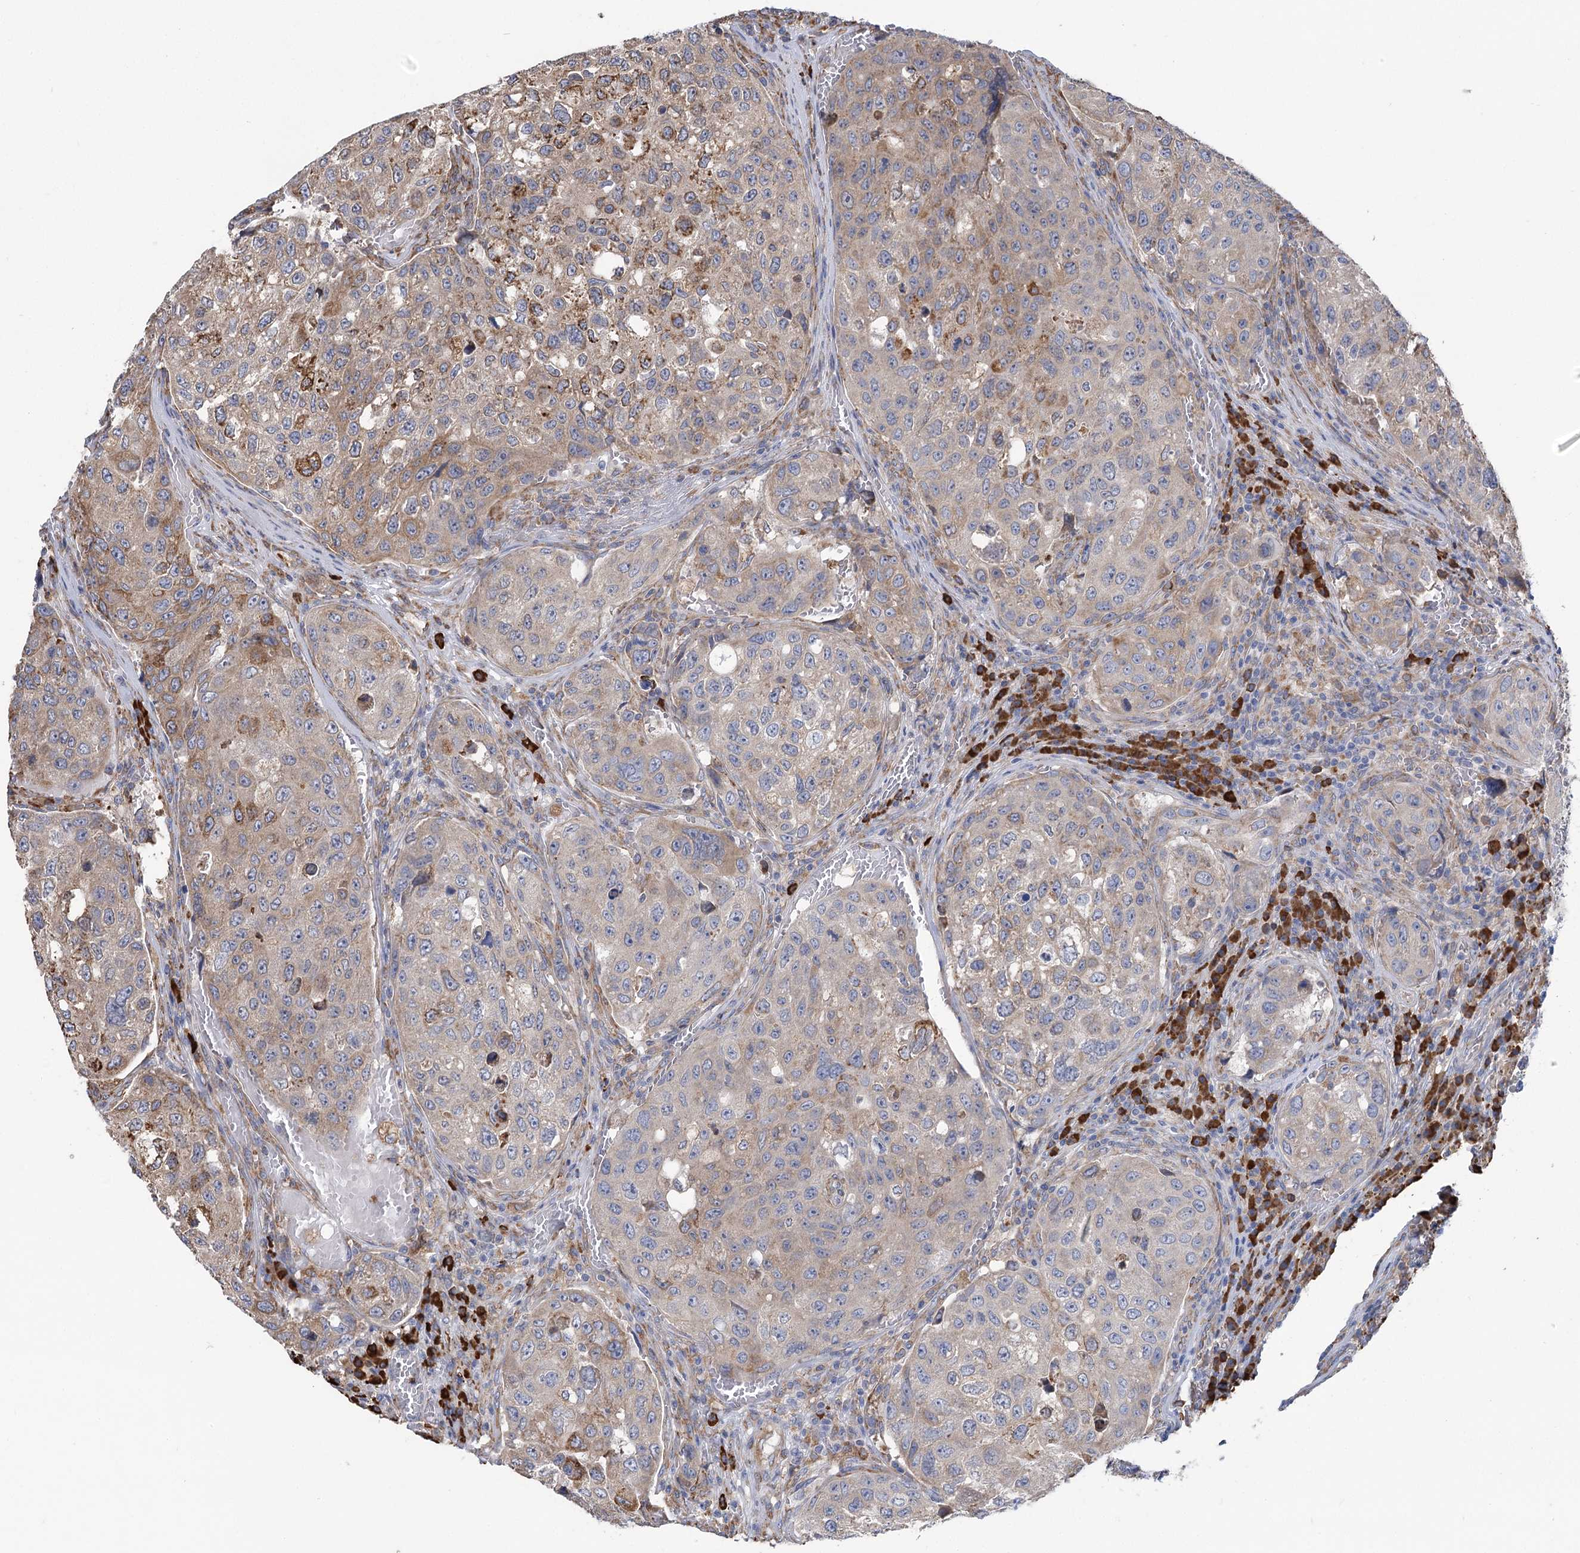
{"staining": {"intensity": "moderate", "quantity": "25%-75%", "location": "cytoplasmic/membranous"}, "tissue": "urothelial cancer", "cell_type": "Tumor cells", "image_type": "cancer", "snomed": [{"axis": "morphology", "description": "Urothelial carcinoma, High grade"}, {"axis": "topography", "description": "Lymph node"}, {"axis": "topography", "description": "Urinary bladder"}], "caption": "Immunohistochemistry (IHC) of urothelial cancer displays medium levels of moderate cytoplasmic/membranous staining in about 25%-75% of tumor cells. The staining was performed using DAB (3,3'-diaminobenzidine), with brown indicating positive protein expression. Nuclei are stained blue with hematoxylin.", "gene": "METTL24", "patient": {"sex": "male", "age": 51}}